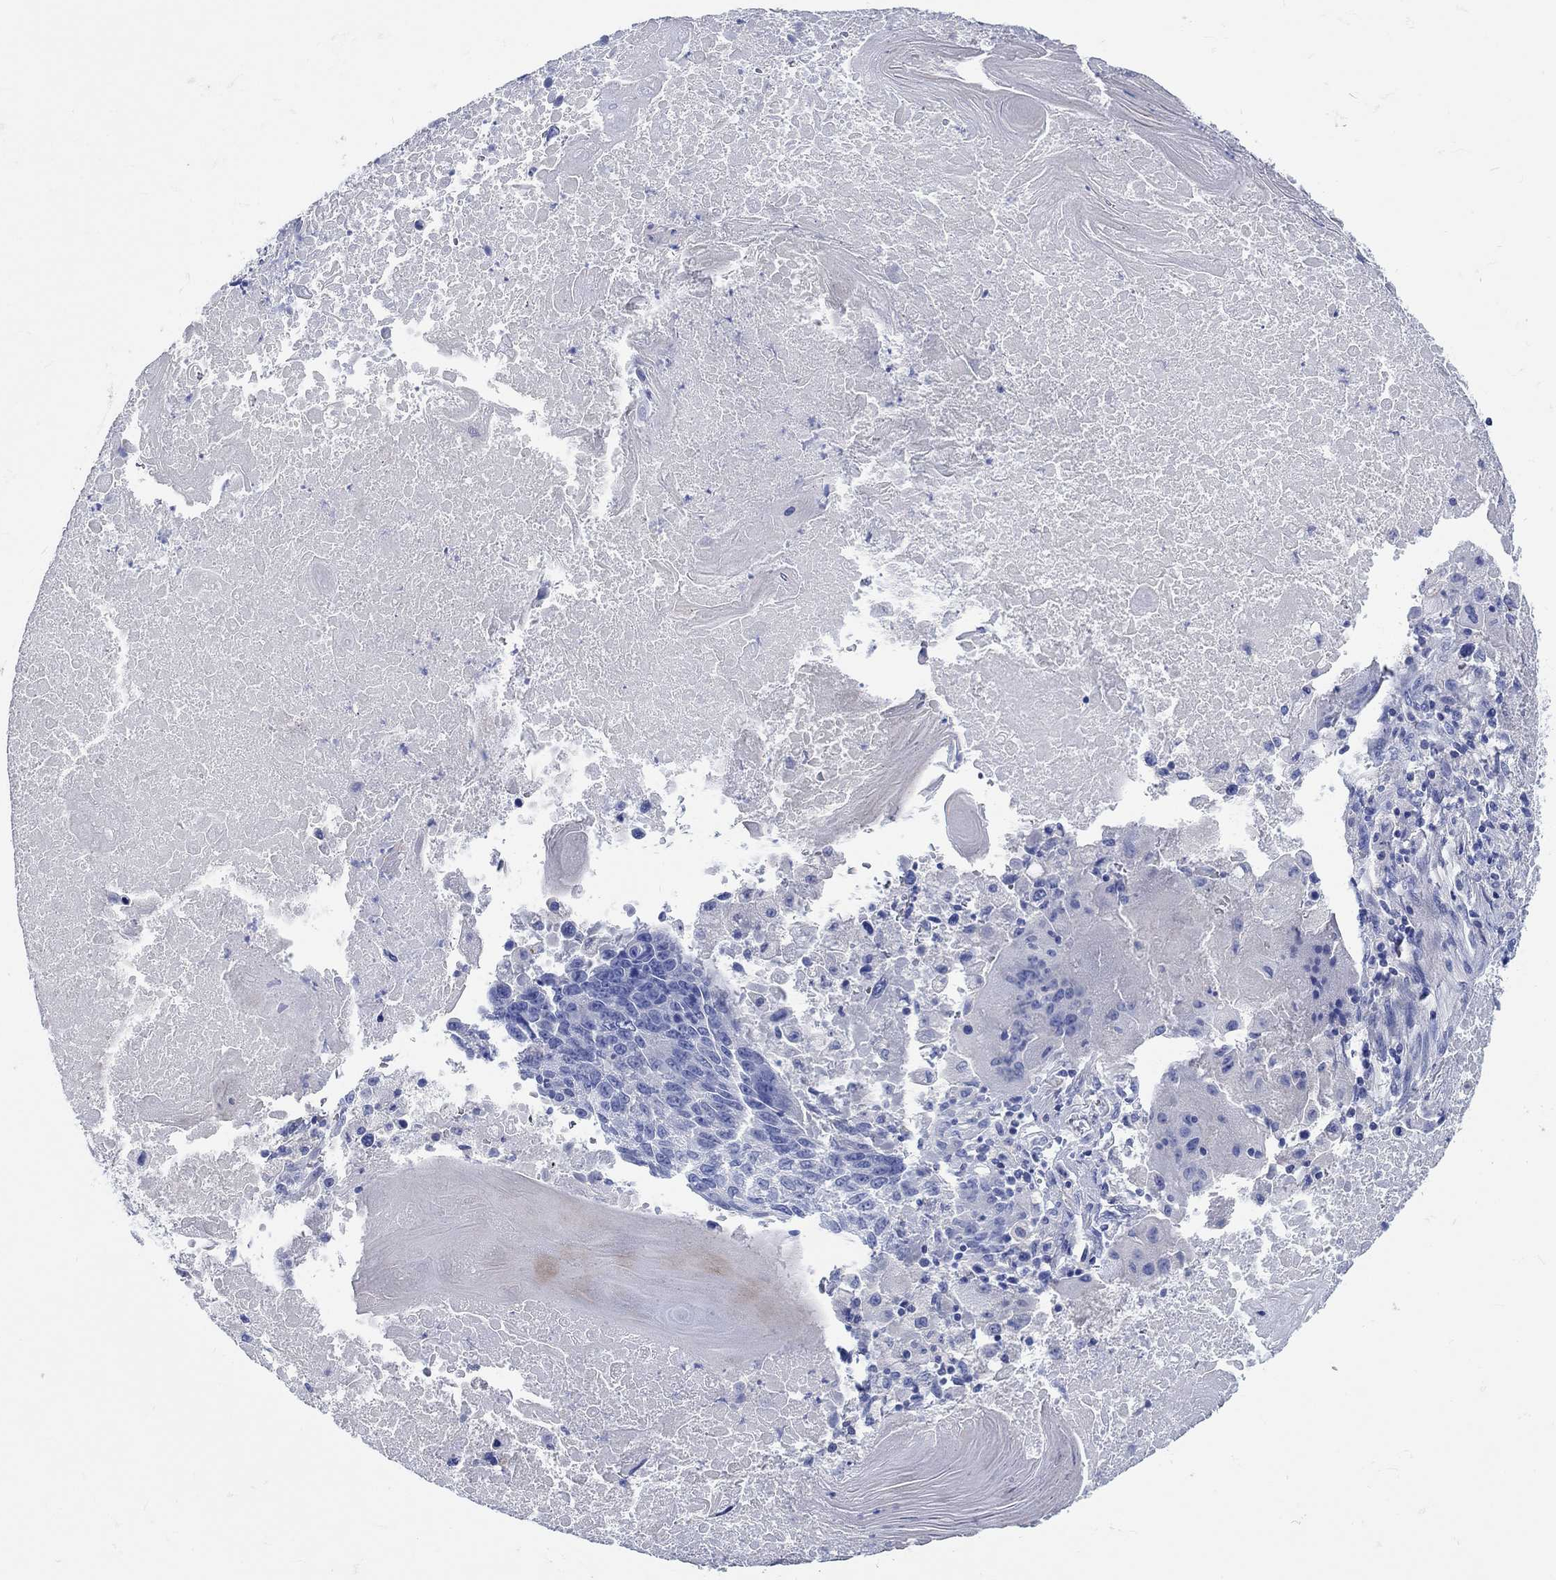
{"staining": {"intensity": "negative", "quantity": "none", "location": "none"}, "tissue": "lung cancer", "cell_type": "Tumor cells", "image_type": "cancer", "snomed": [{"axis": "morphology", "description": "Squamous cell carcinoma, NOS"}, {"axis": "topography", "description": "Lung"}], "caption": "This is a image of immunohistochemistry (IHC) staining of lung squamous cell carcinoma, which shows no expression in tumor cells. (Immunohistochemistry (ihc), brightfield microscopy, high magnification).", "gene": "SHISA4", "patient": {"sex": "male", "age": 73}}